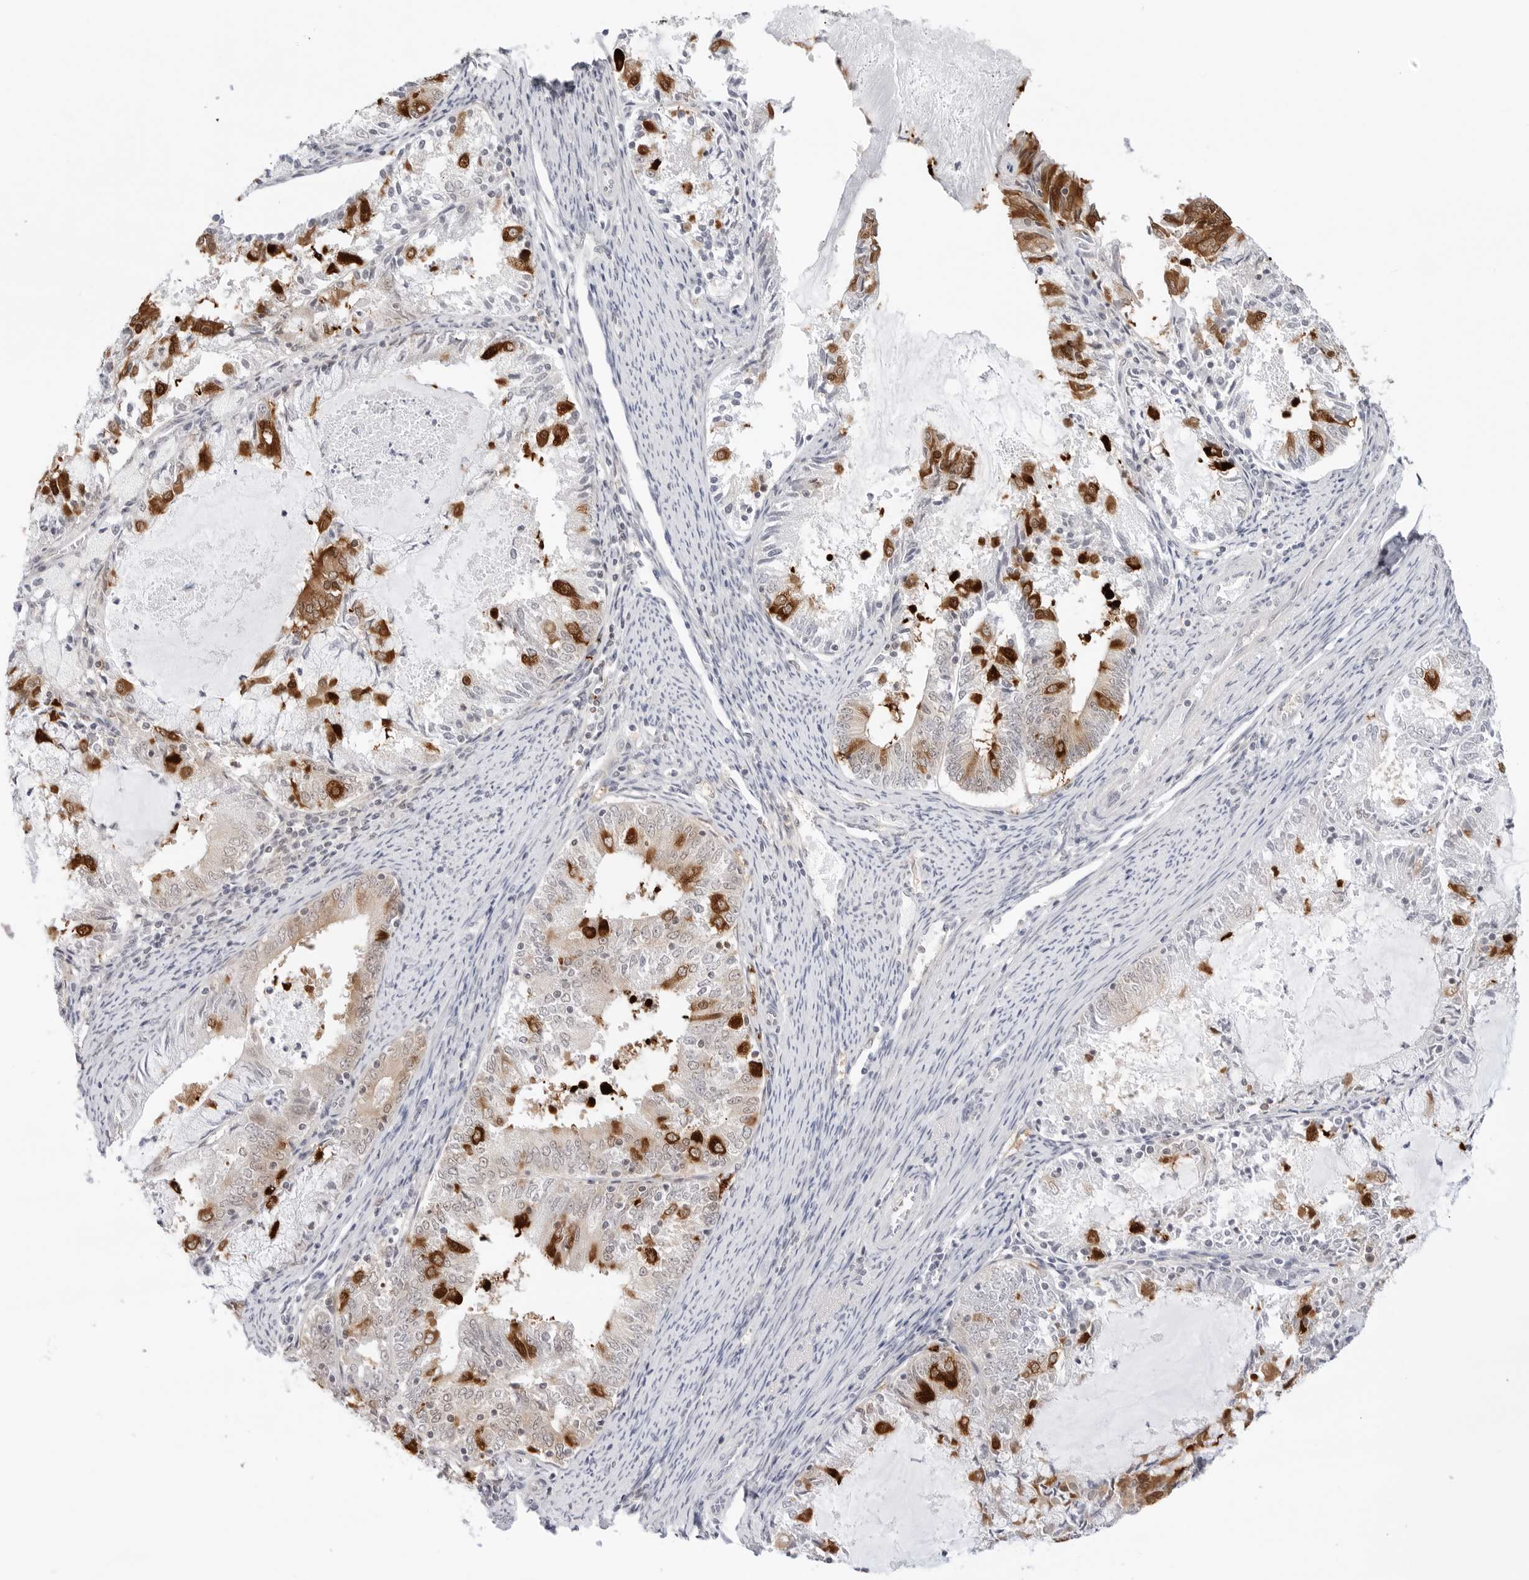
{"staining": {"intensity": "strong", "quantity": "<25%", "location": "cytoplasmic/membranous"}, "tissue": "endometrial cancer", "cell_type": "Tumor cells", "image_type": "cancer", "snomed": [{"axis": "morphology", "description": "Adenocarcinoma, NOS"}, {"axis": "topography", "description": "Endometrium"}], "caption": "Endometrial adenocarcinoma stained with DAB (3,3'-diaminobenzidine) IHC reveals medium levels of strong cytoplasmic/membranous expression in about <25% of tumor cells. (DAB (3,3'-diaminobenzidine) = brown stain, brightfield microscopy at high magnification).", "gene": "NUDC", "patient": {"sex": "female", "age": 57}}